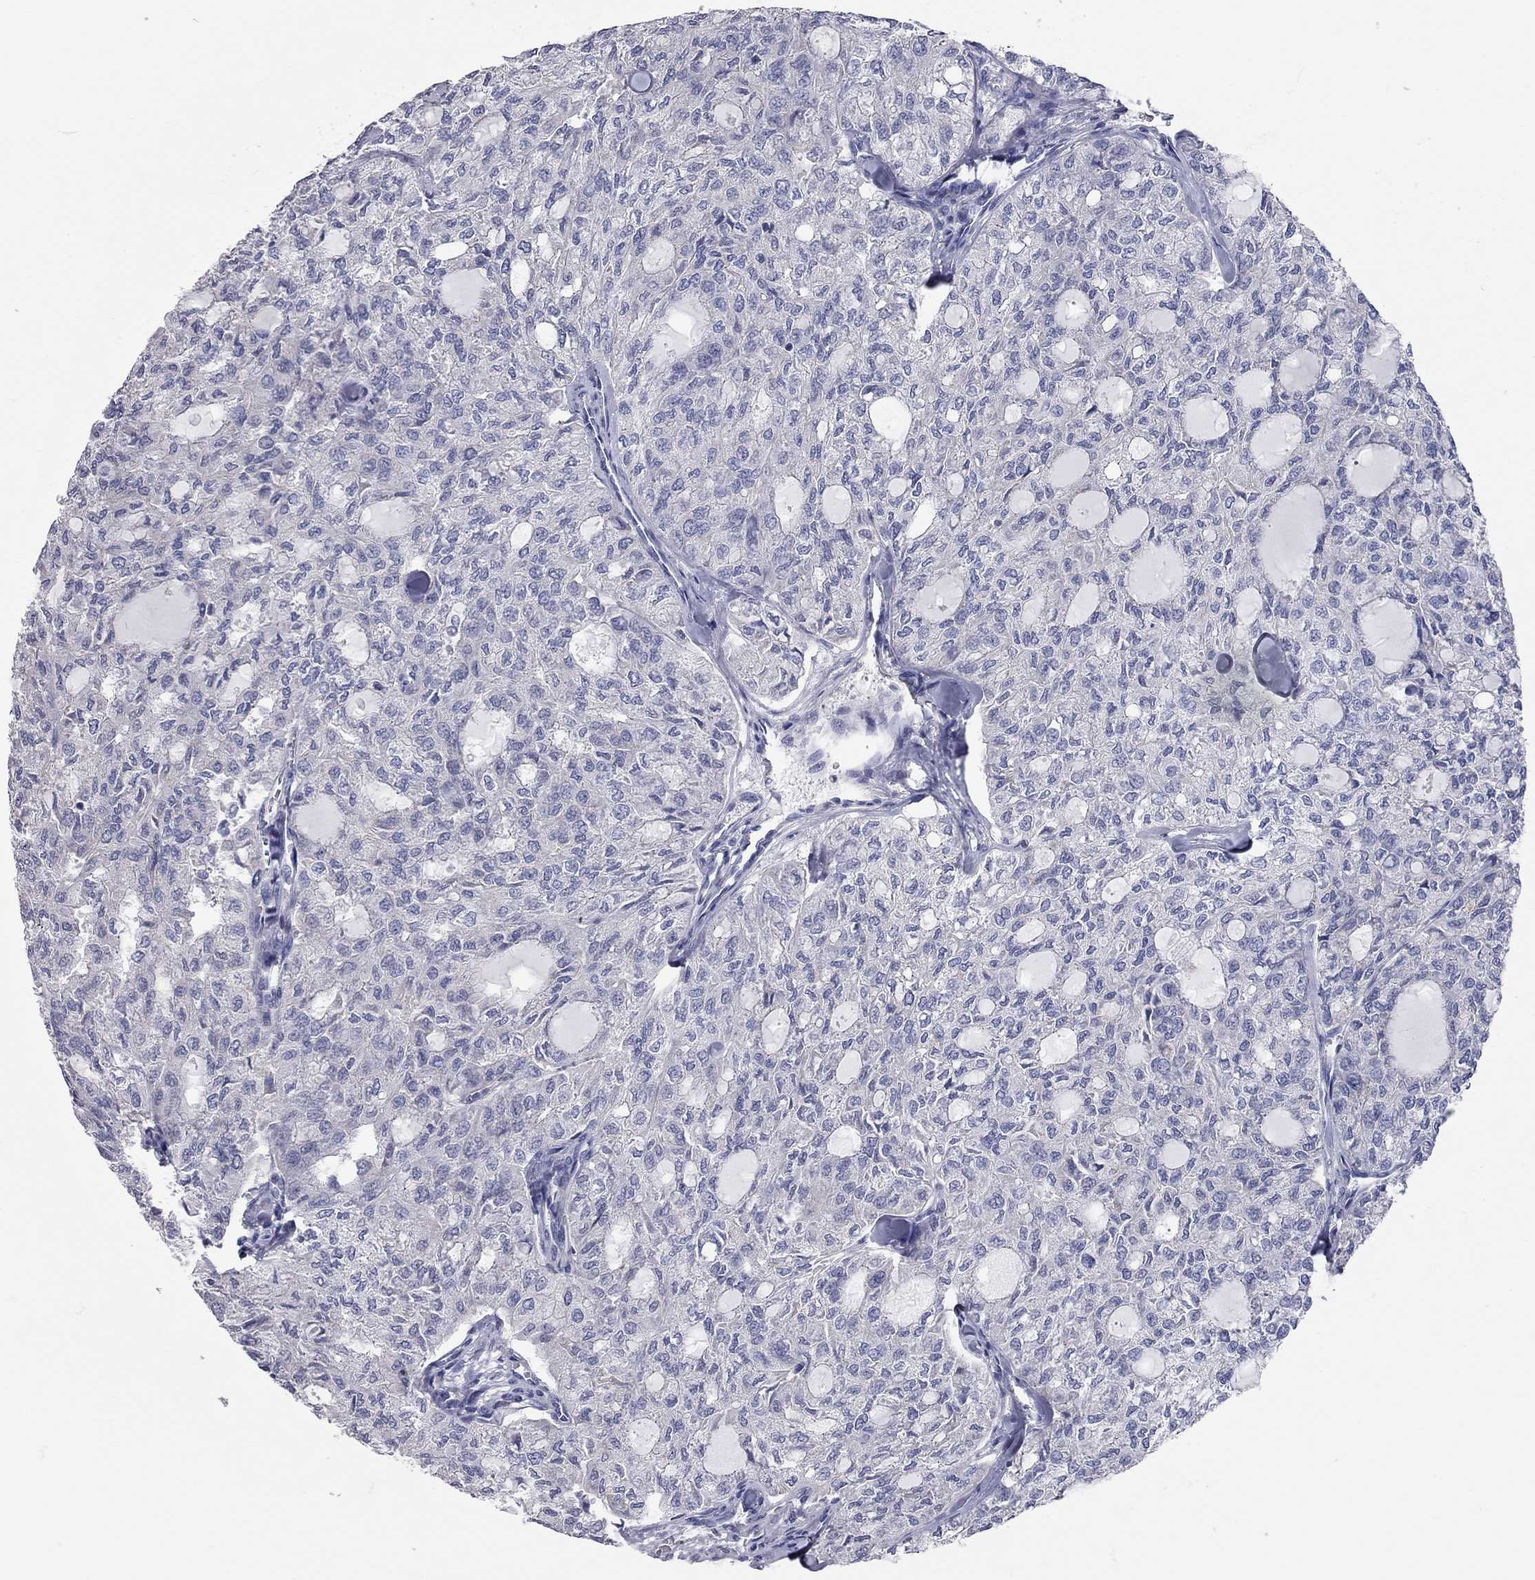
{"staining": {"intensity": "negative", "quantity": "none", "location": "none"}, "tissue": "thyroid cancer", "cell_type": "Tumor cells", "image_type": "cancer", "snomed": [{"axis": "morphology", "description": "Follicular adenoma carcinoma, NOS"}, {"axis": "topography", "description": "Thyroid gland"}], "caption": "This is an immunohistochemistry (IHC) micrograph of follicular adenoma carcinoma (thyroid). There is no staining in tumor cells.", "gene": "C10orf90", "patient": {"sex": "male", "age": 75}}